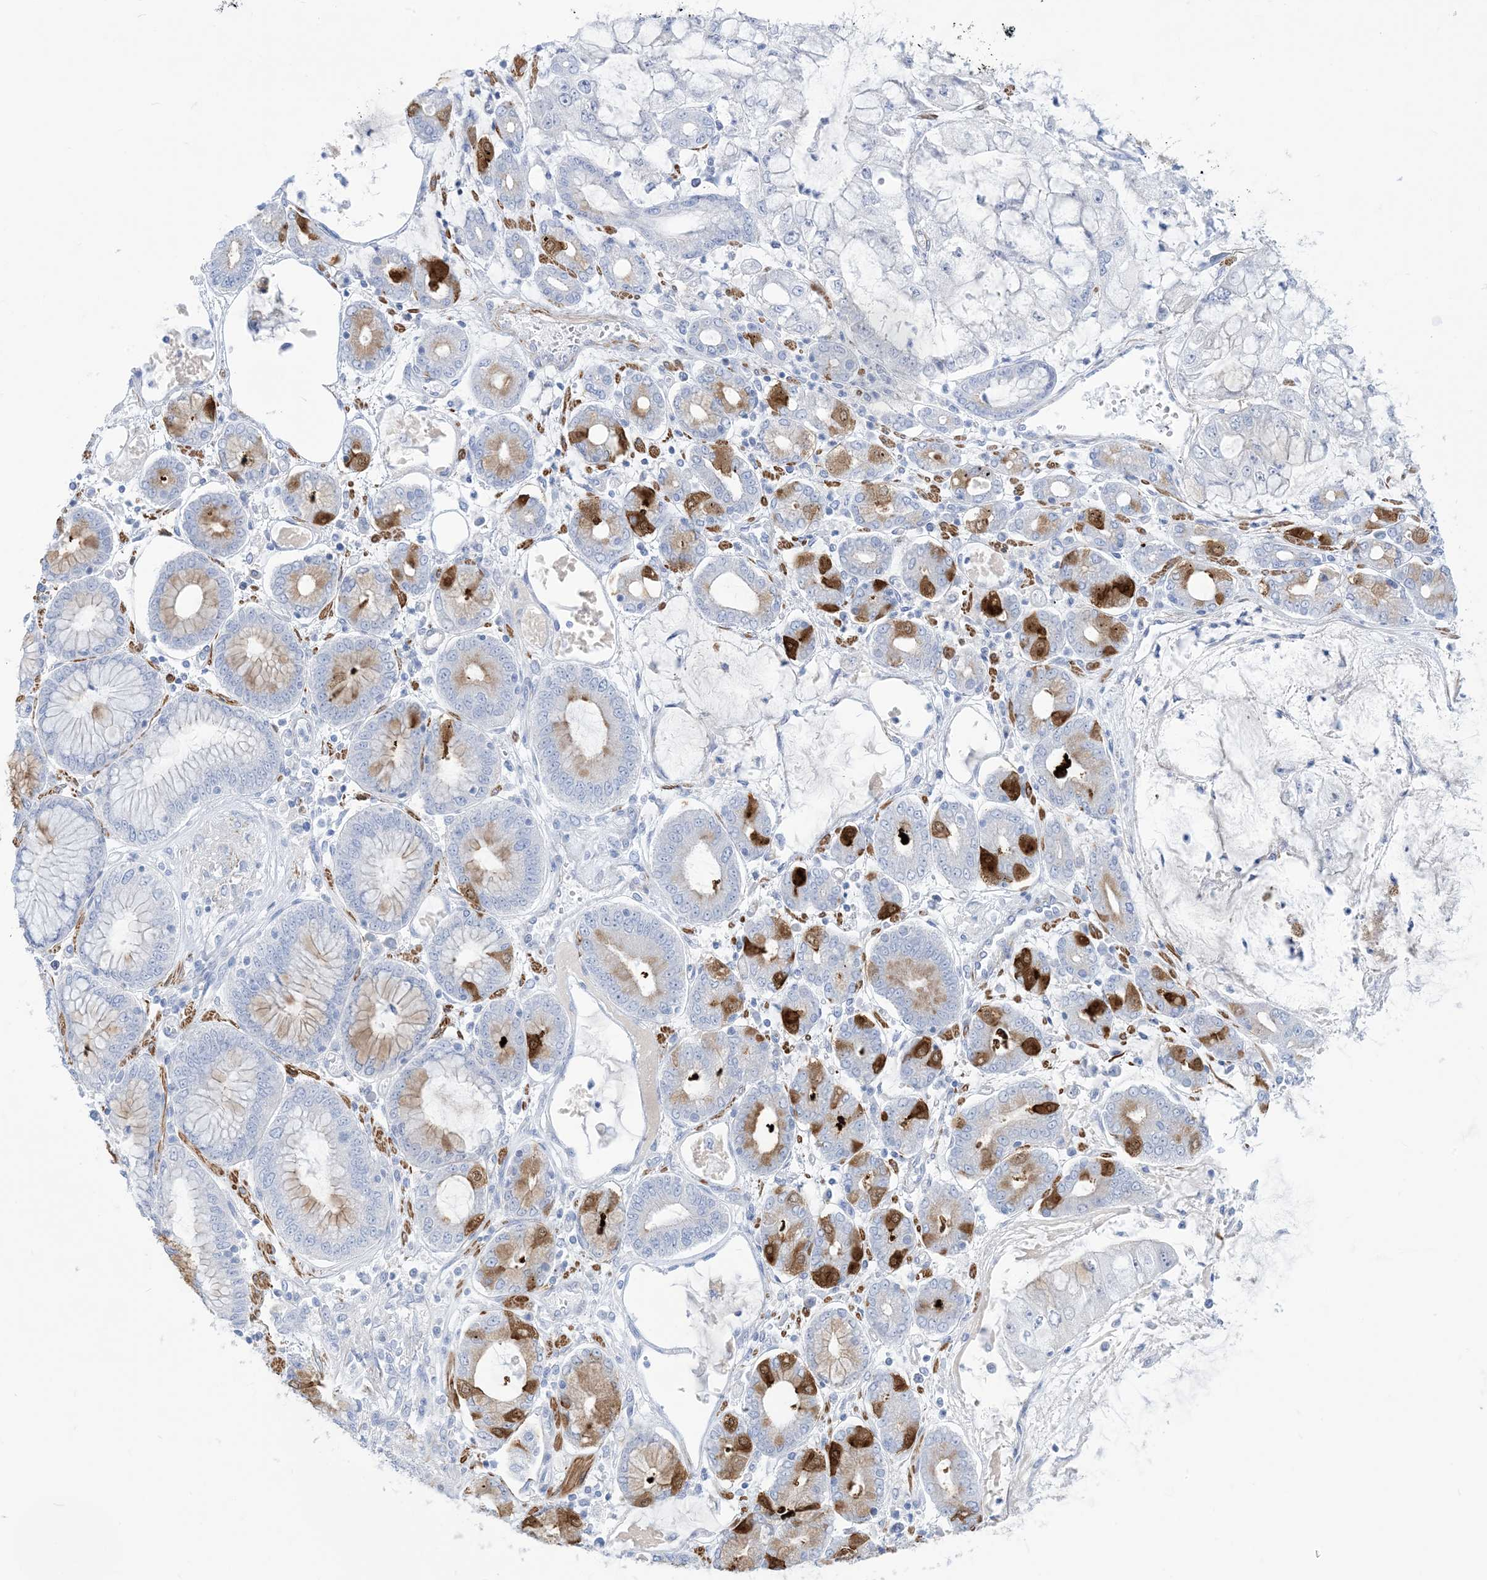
{"staining": {"intensity": "strong", "quantity": "<25%", "location": "cytoplasmic/membranous"}, "tissue": "stomach cancer", "cell_type": "Tumor cells", "image_type": "cancer", "snomed": [{"axis": "morphology", "description": "Adenocarcinoma, NOS"}, {"axis": "topography", "description": "Stomach"}], "caption": "DAB immunohistochemical staining of human stomach cancer displays strong cytoplasmic/membranous protein staining in approximately <25% of tumor cells.", "gene": "MARS2", "patient": {"sex": "male", "age": 76}}